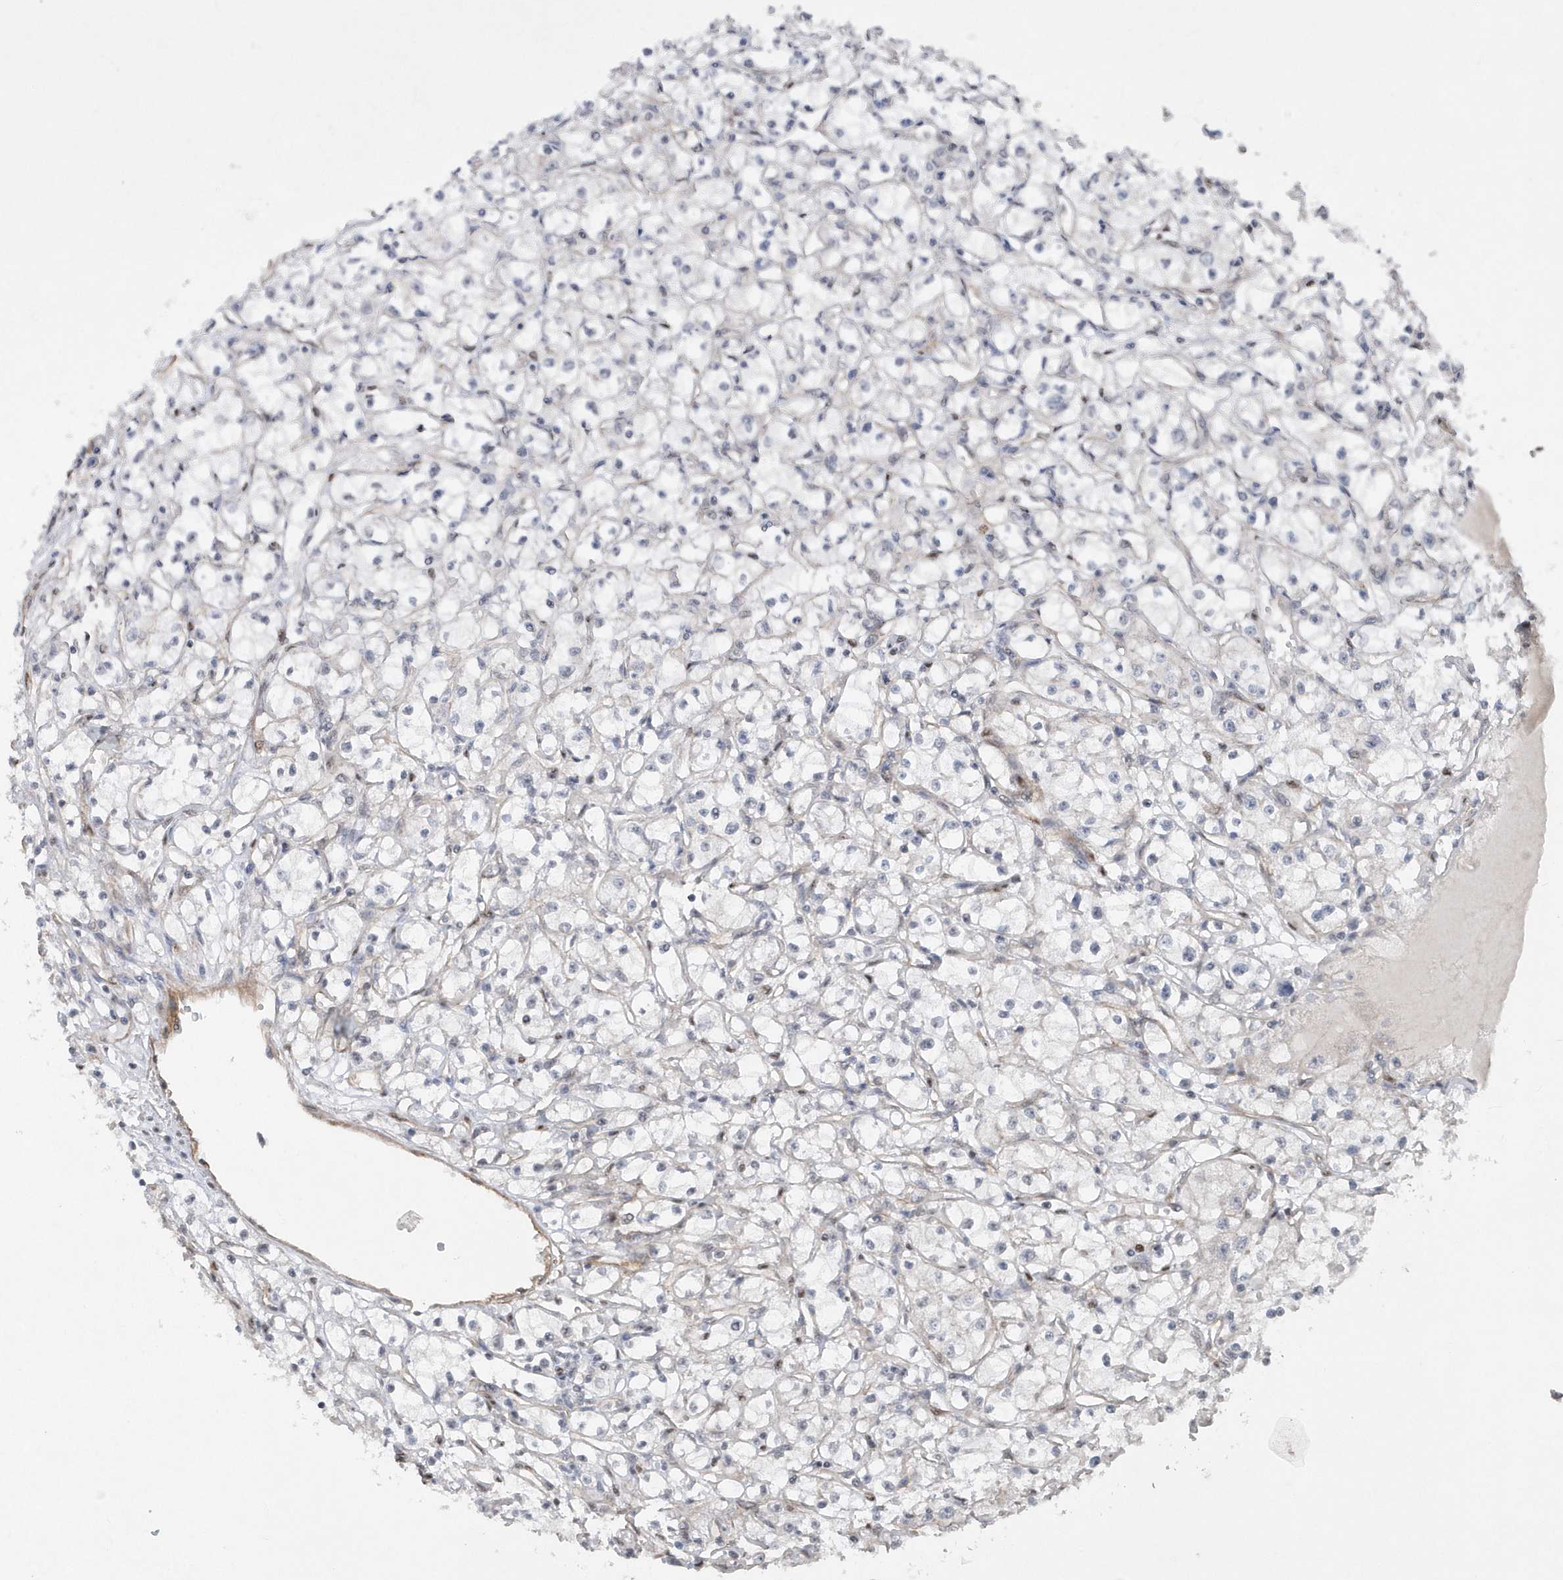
{"staining": {"intensity": "negative", "quantity": "none", "location": "none"}, "tissue": "renal cancer", "cell_type": "Tumor cells", "image_type": "cancer", "snomed": [{"axis": "morphology", "description": "Adenocarcinoma, NOS"}, {"axis": "topography", "description": "Kidney"}], "caption": "Tumor cells are negative for protein expression in human renal cancer (adenocarcinoma).", "gene": "RAI14", "patient": {"sex": "male", "age": 56}}